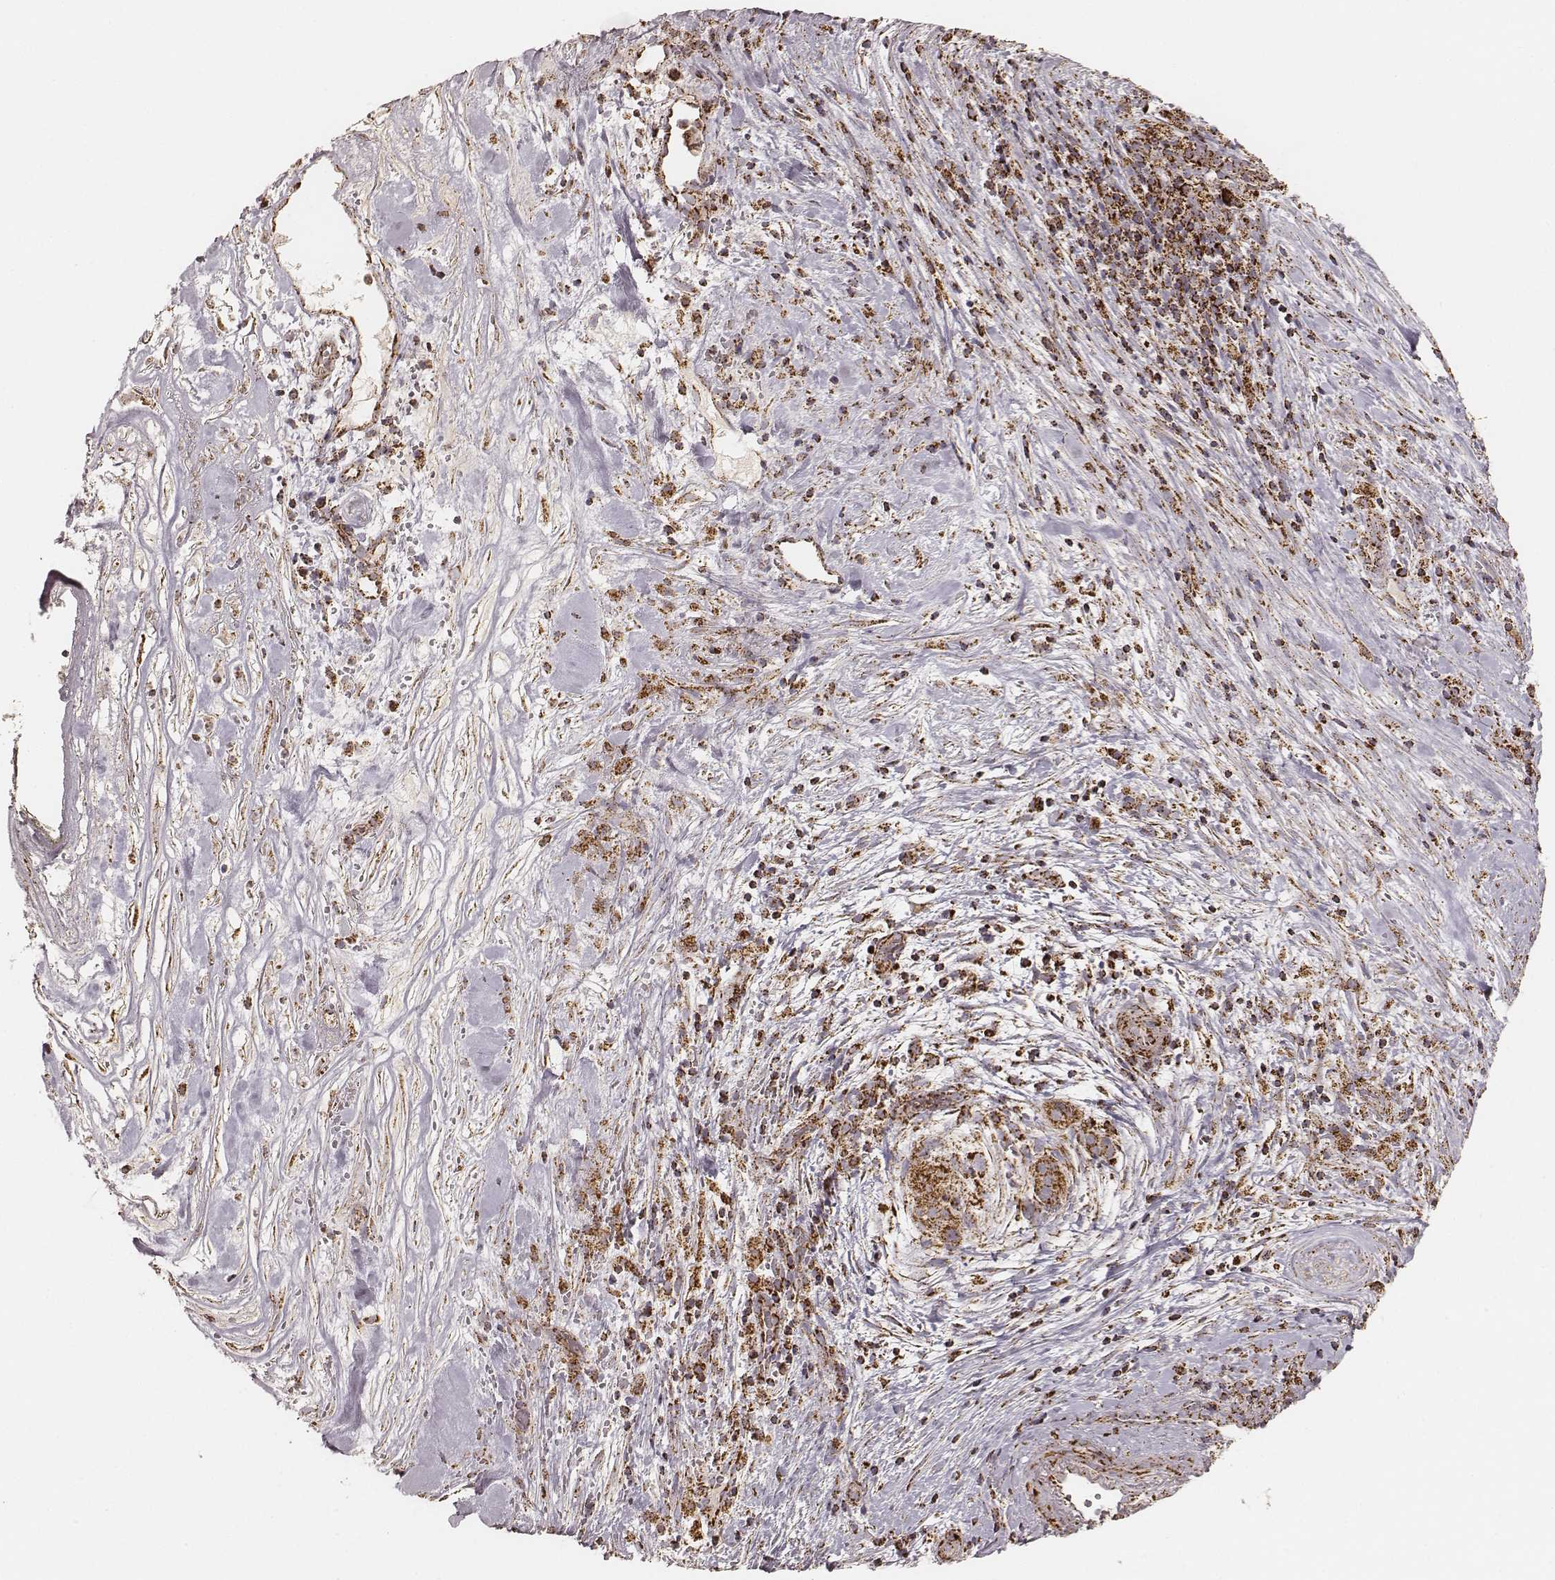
{"staining": {"intensity": "strong", "quantity": ">75%", "location": "cytoplasmic/membranous"}, "tissue": "pancreatic cancer", "cell_type": "Tumor cells", "image_type": "cancer", "snomed": [{"axis": "morphology", "description": "Adenocarcinoma, NOS"}, {"axis": "topography", "description": "Pancreas"}], "caption": "Immunohistochemical staining of adenocarcinoma (pancreatic) demonstrates high levels of strong cytoplasmic/membranous positivity in about >75% of tumor cells.", "gene": "CS", "patient": {"sex": "male", "age": 44}}